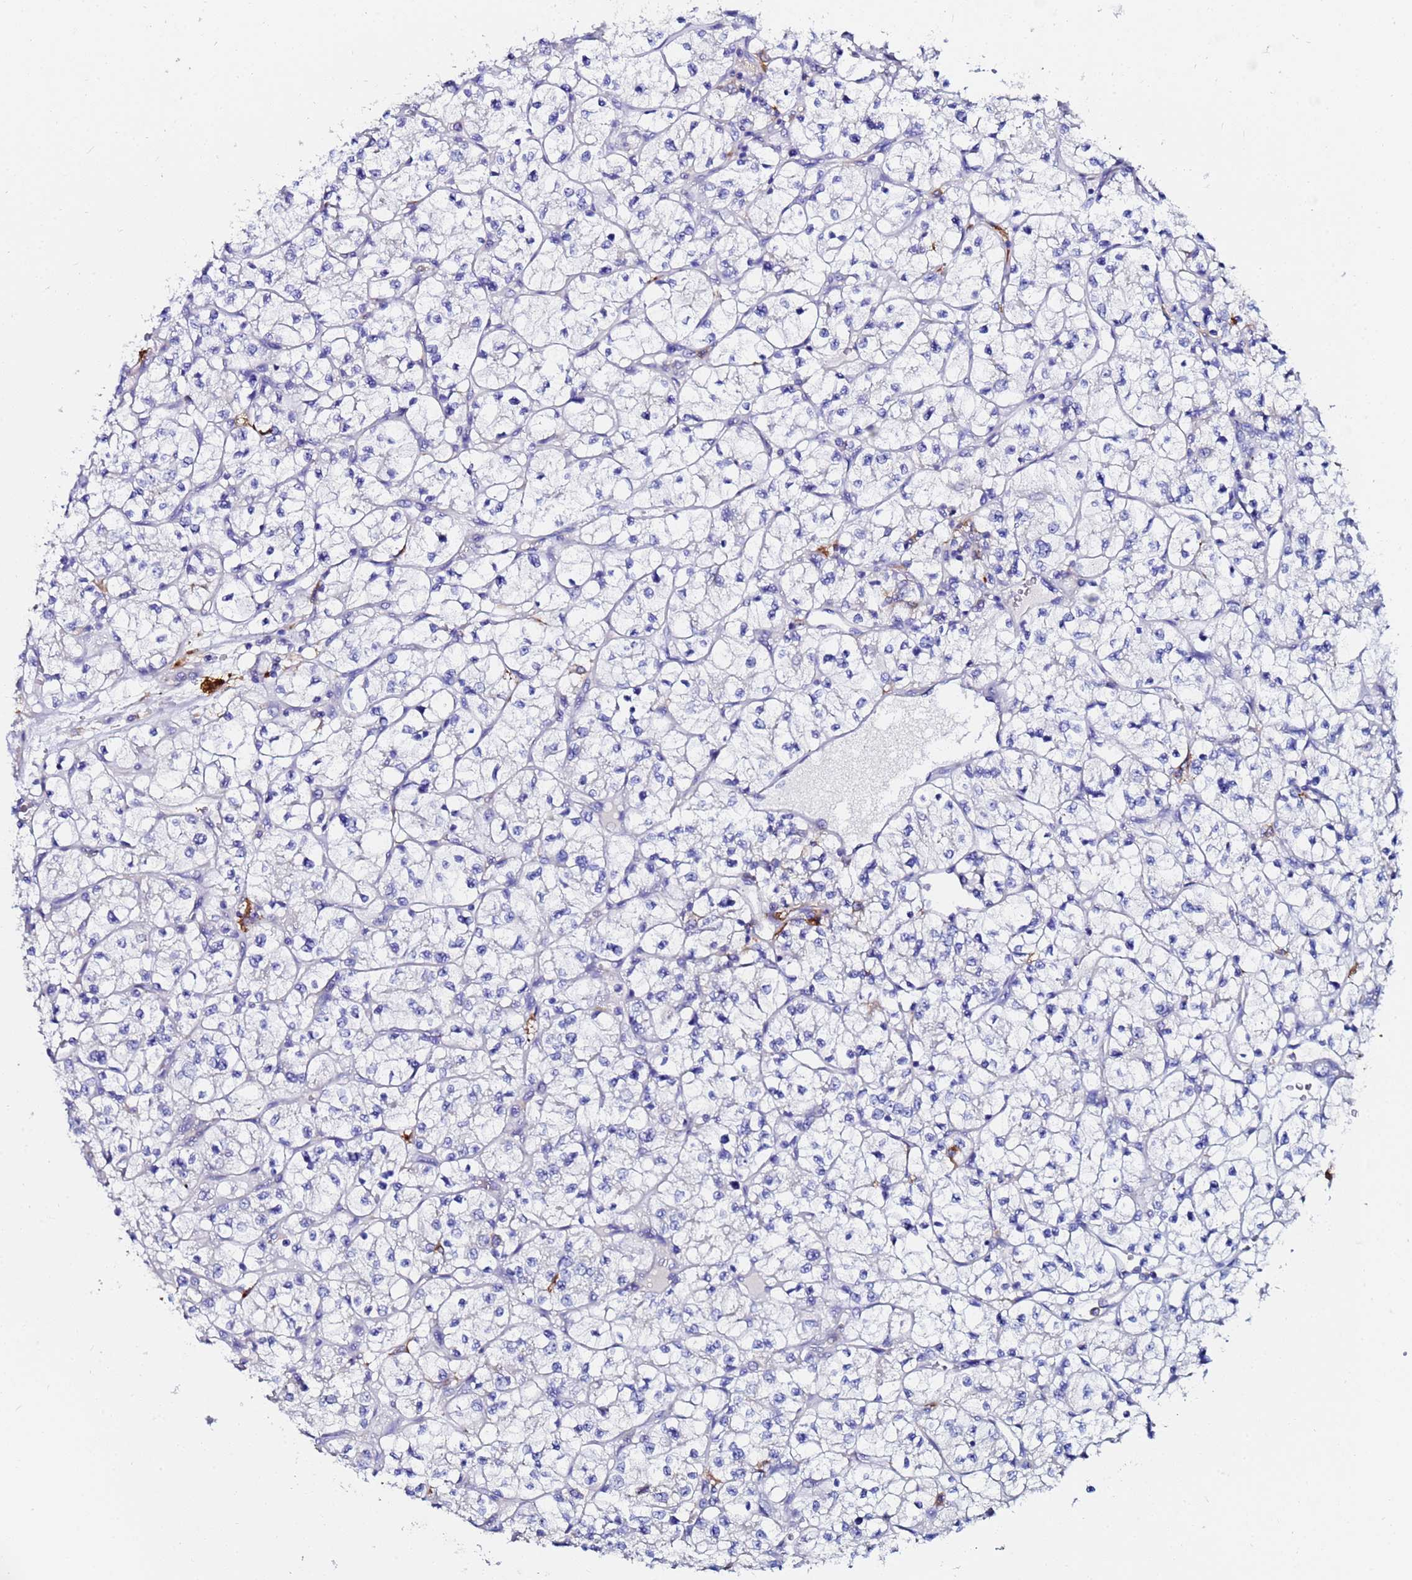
{"staining": {"intensity": "negative", "quantity": "none", "location": "none"}, "tissue": "renal cancer", "cell_type": "Tumor cells", "image_type": "cancer", "snomed": [{"axis": "morphology", "description": "Adenocarcinoma, NOS"}, {"axis": "topography", "description": "Kidney"}], "caption": "Immunohistochemistry micrograph of renal cancer stained for a protein (brown), which exhibits no staining in tumor cells. (Brightfield microscopy of DAB (3,3'-diaminobenzidine) immunohistochemistry (IHC) at high magnification).", "gene": "BASP1", "patient": {"sex": "female", "age": 64}}